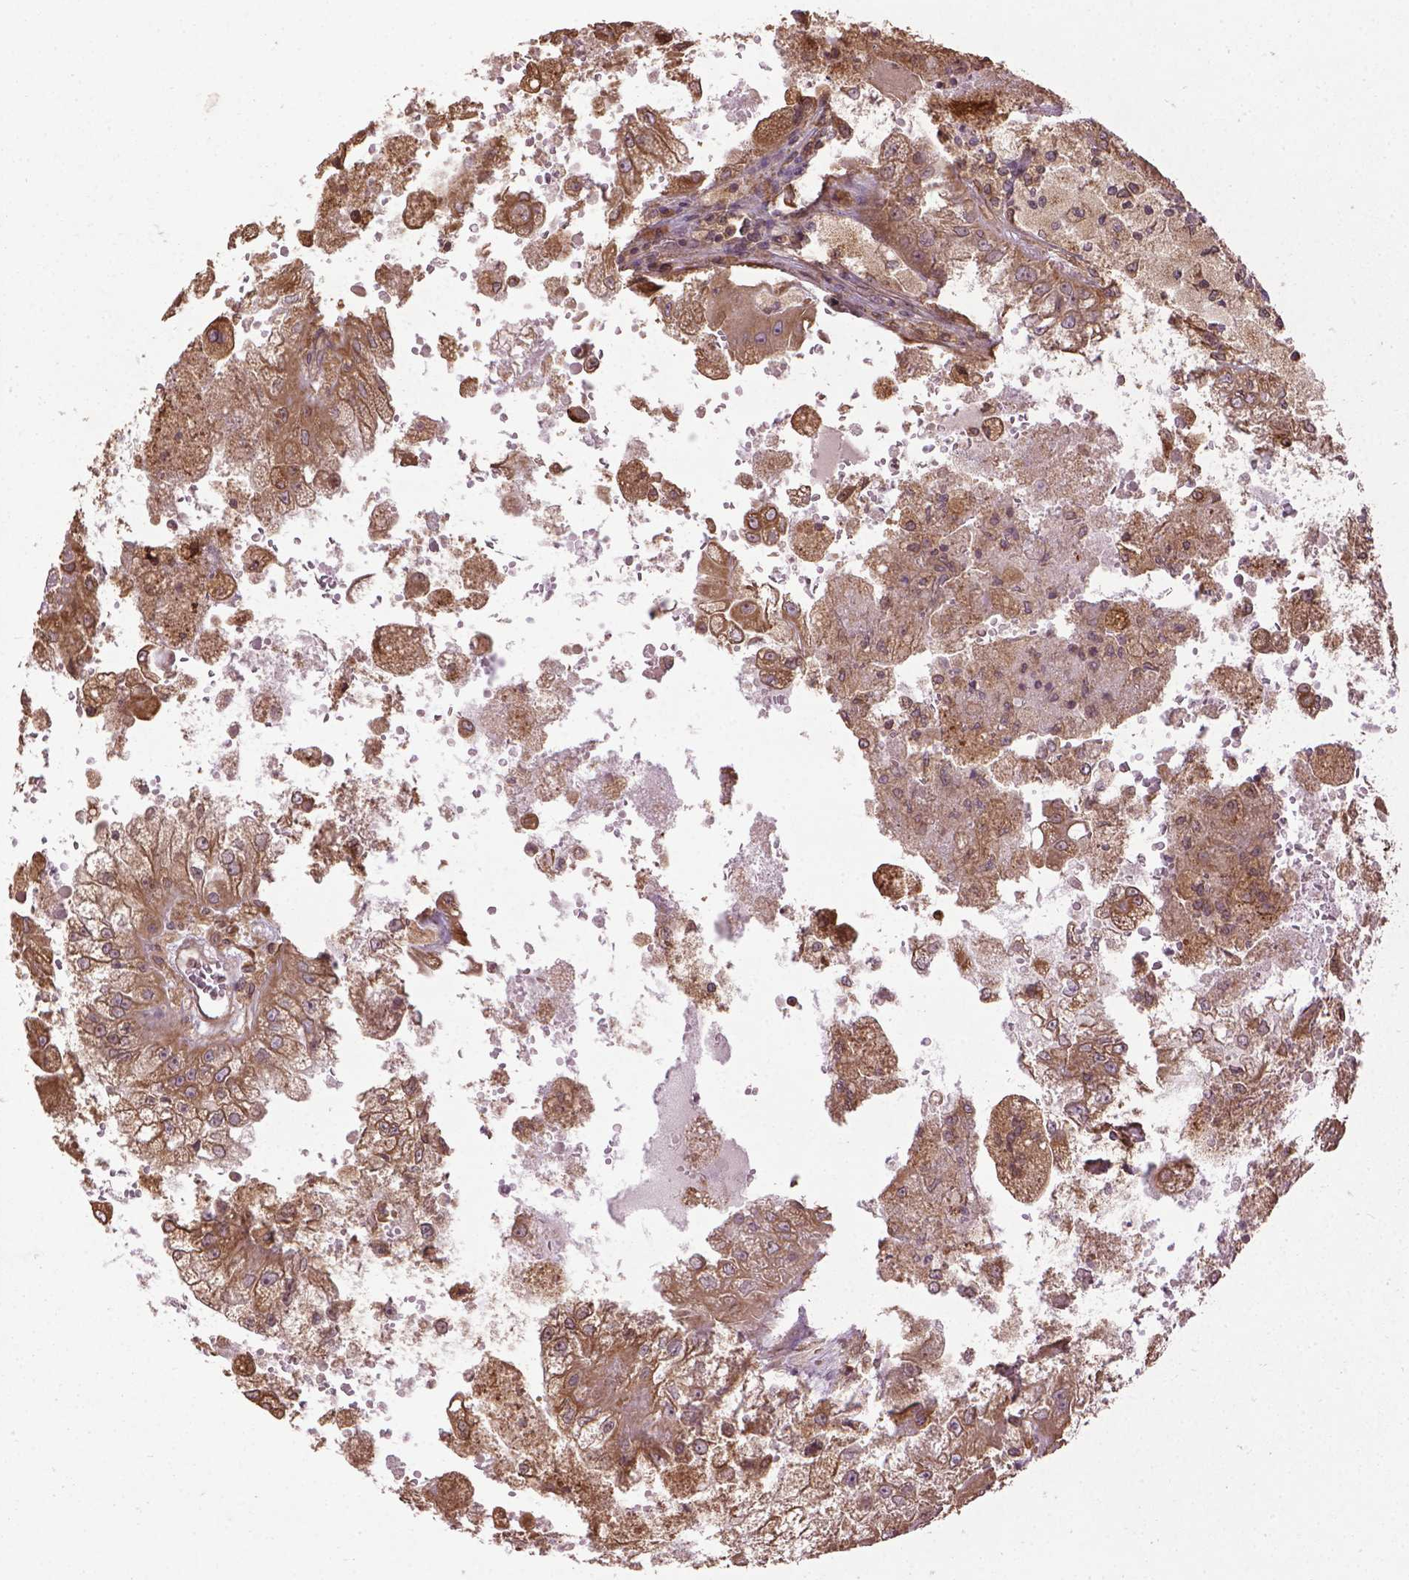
{"staining": {"intensity": "moderate", "quantity": ">75%", "location": "cytoplasmic/membranous"}, "tissue": "renal cancer", "cell_type": "Tumor cells", "image_type": "cancer", "snomed": [{"axis": "morphology", "description": "Adenocarcinoma, NOS"}, {"axis": "topography", "description": "Kidney"}], "caption": "Immunohistochemical staining of renal cancer shows medium levels of moderate cytoplasmic/membranous expression in about >75% of tumor cells. (DAB (3,3'-diaminobenzidine) = brown stain, brightfield microscopy at high magnification).", "gene": "GAS1", "patient": {"sex": "male", "age": 58}}